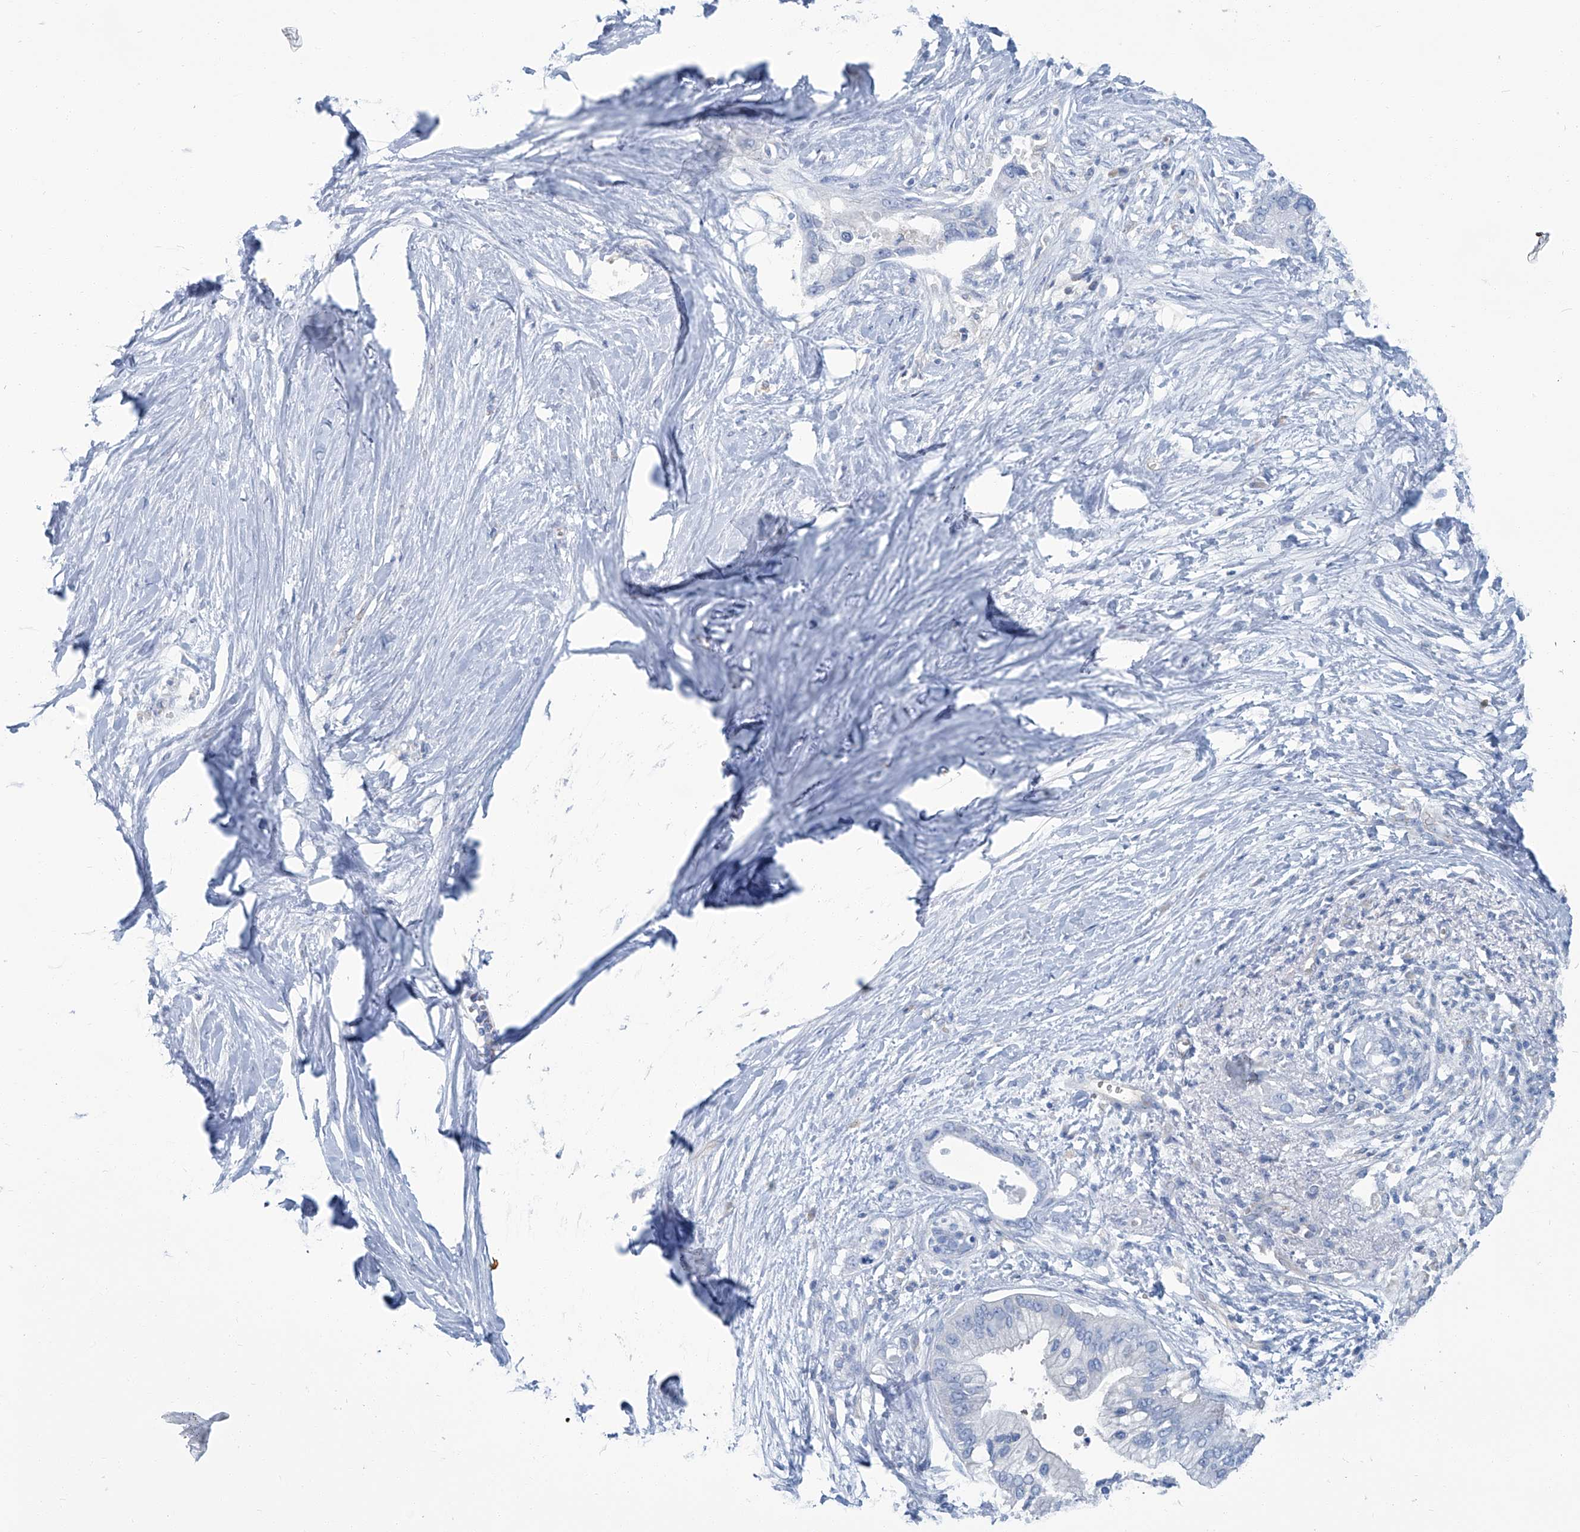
{"staining": {"intensity": "negative", "quantity": "none", "location": "none"}, "tissue": "pancreatic cancer", "cell_type": "Tumor cells", "image_type": "cancer", "snomed": [{"axis": "morphology", "description": "Normal tissue, NOS"}, {"axis": "morphology", "description": "Adenocarcinoma, NOS"}, {"axis": "topography", "description": "Pancreas"}, {"axis": "topography", "description": "Peripheral nerve tissue"}], "caption": "This is an immunohistochemistry photomicrograph of adenocarcinoma (pancreatic). There is no expression in tumor cells.", "gene": "PFKL", "patient": {"sex": "male", "age": 59}}